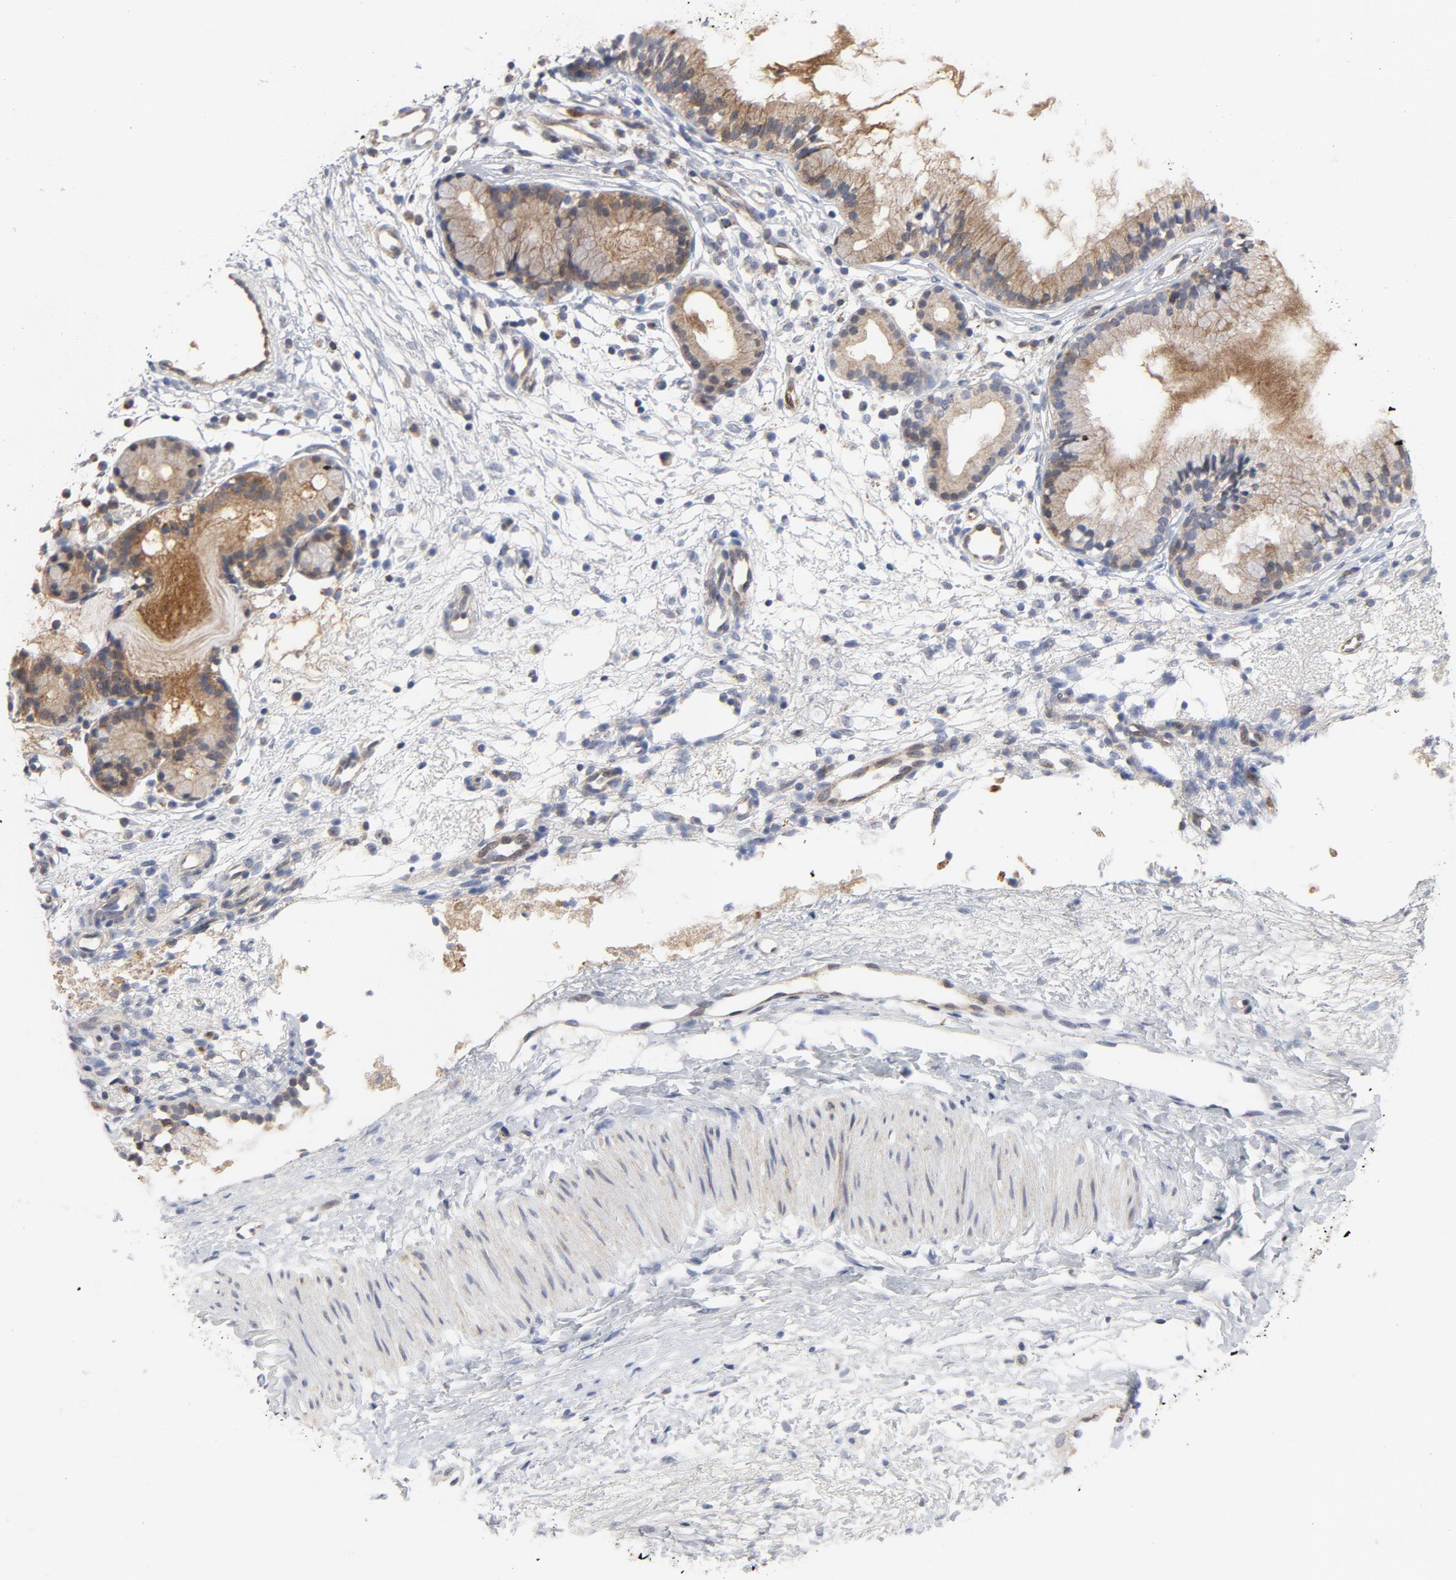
{"staining": {"intensity": "strong", "quantity": ">75%", "location": "cytoplasmic/membranous"}, "tissue": "nasopharynx", "cell_type": "Respiratory epithelial cells", "image_type": "normal", "snomed": [{"axis": "morphology", "description": "Normal tissue, NOS"}, {"axis": "topography", "description": "Nasopharynx"}], "caption": "Protein staining by IHC exhibits strong cytoplasmic/membranous expression in about >75% of respiratory epithelial cells in benign nasopharynx. The staining was performed using DAB to visualize the protein expression in brown, while the nuclei were stained in blue with hematoxylin (Magnification: 20x).", "gene": "RAPGEF4", "patient": {"sex": "male", "age": 21}}